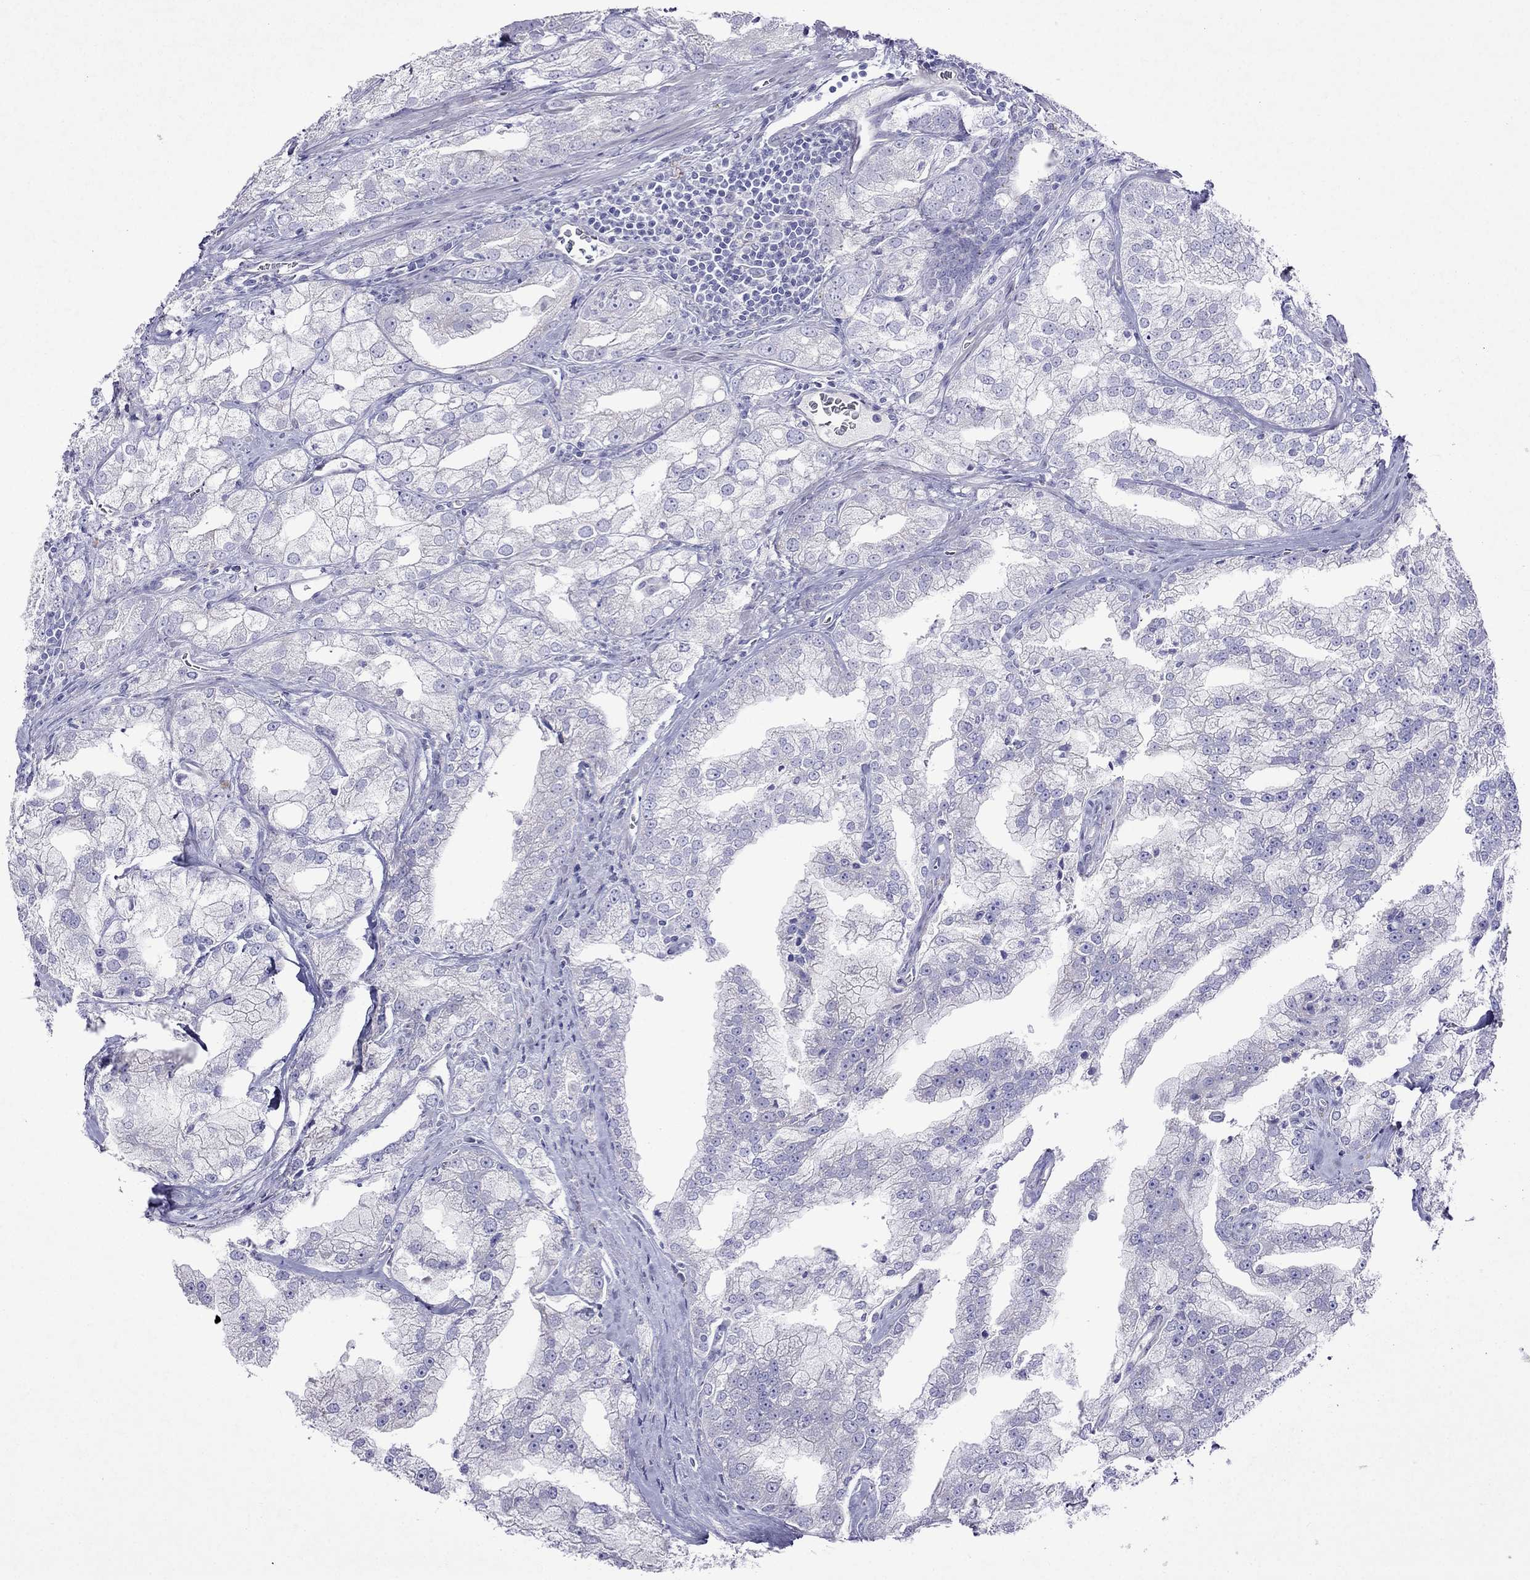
{"staining": {"intensity": "negative", "quantity": "none", "location": "none"}, "tissue": "prostate cancer", "cell_type": "Tumor cells", "image_type": "cancer", "snomed": [{"axis": "morphology", "description": "Adenocarcinoma, NOS"}, {"axis": "topography", "description": "Prostate"}], "caption": "An image of human prostate cancer is negative for staining in tumor cells. The staining was performed using DAB to visualize the protein expression in brown, while the nuclei were stained in blue with hematoxylin (Magnification: 20x).", "gene": "TDRD1", "patient": {"sex": "male", "age": 70}}